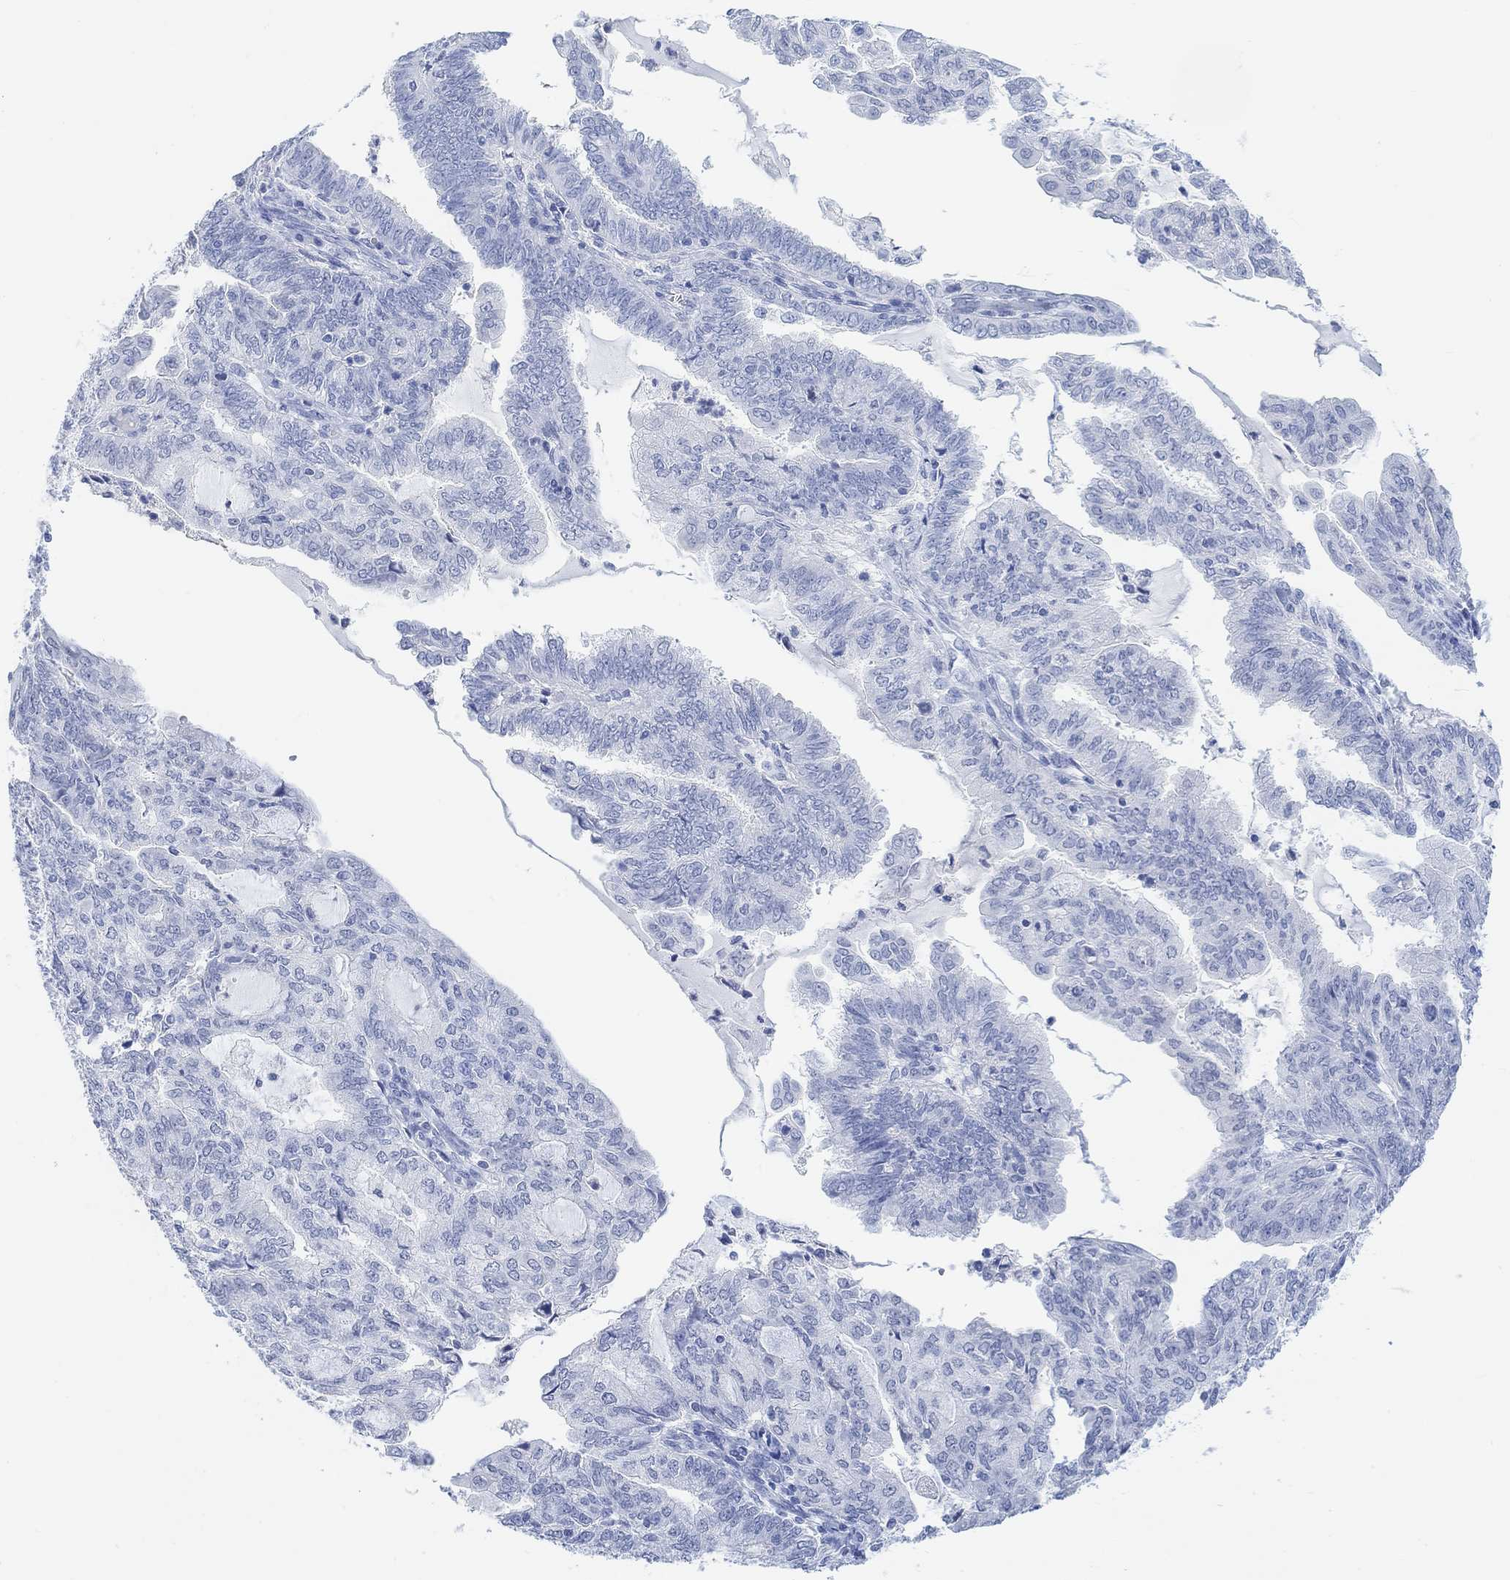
{"staining": {"intensity": "negative", "quantity": "none", "location": "none"}, "tissue": "endometrial cancer", "cell_type": "Tumor cells", "image_type": "cancer", "snomed": [{"axis": "morphology", "description": "Adenocarcinoma, NOS"}, {"axis": "topography", "description": "Endometrium"}], "caption": "DAB immunohistochemical staining of endometrial cancer (adenocarcinoma) reveals no significant expression in tumor cells.", "gene": "ENO4", "patient": {"sex": "female", "age": 82}}